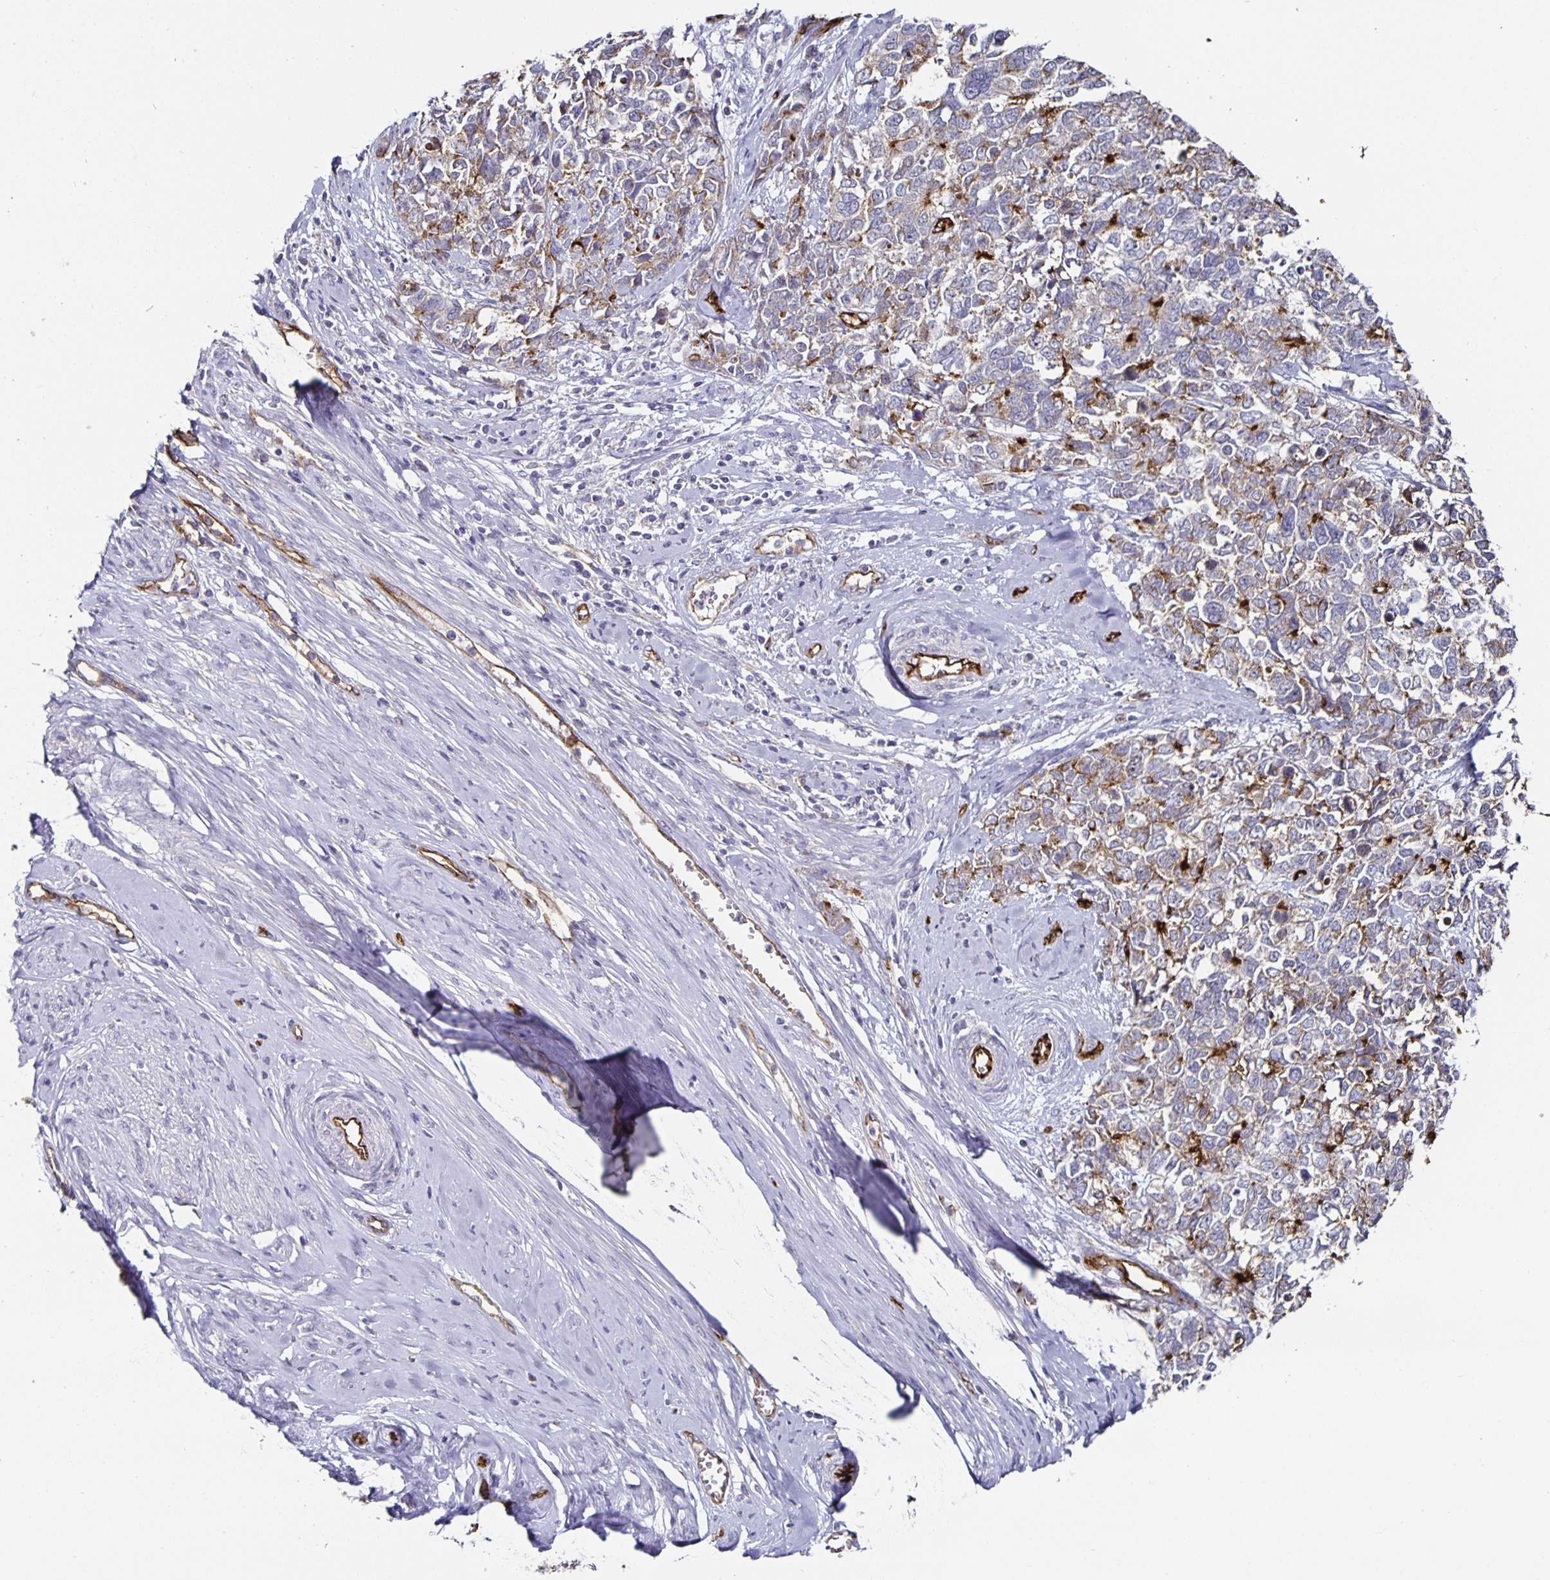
{"staining": {"intensity": "weak", "quantity": "<25%", "location": "cytoplasmic/membranous"}, "tissue": "cervical cancer", "cell_type": "Tumor cells", "image_type": "cancer", "snomed": [{"axis": "morphology", "description": "Adenocarcinoma, NOS"}, {"axis": "topography", "description": "Cervix"}], "caption": "Protein analysis of cervical adenocarcinoma shows no significant staining in tumor cells.", "gene": "PODXL", "patient": {"sex": "female", "age": 63}}